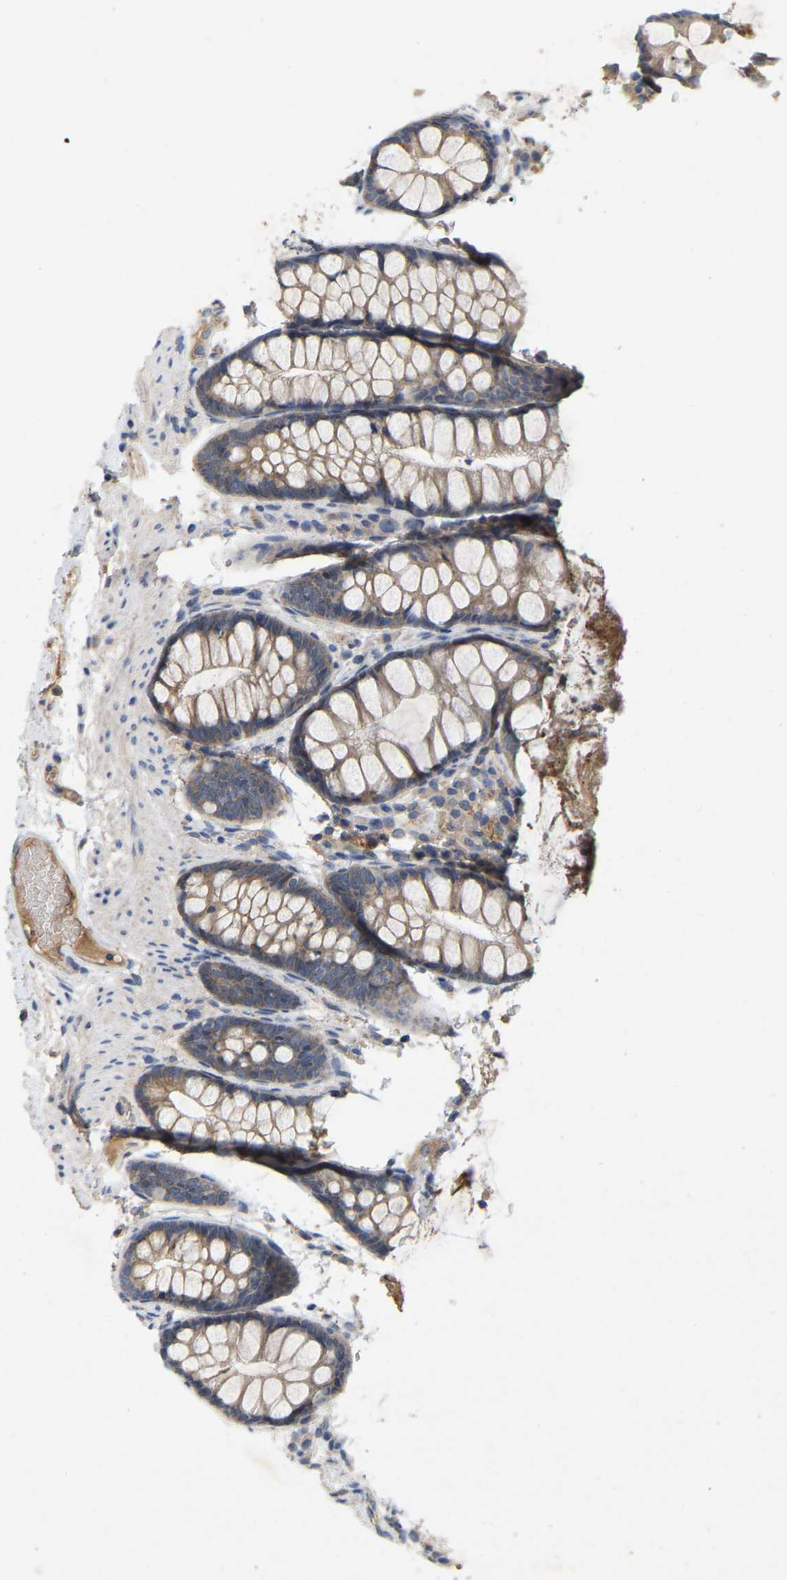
{"staining": {"intensity": "moderate", "quantity": ">75%", "location": "cytoplasmic/membranous"}, "tissue": "colon", "cell_type": "Endothelial cells", "image_type": "normal", "snomed": [{"axis": "morphology", "description": "Normal tissue, NOS"}, {"axis": "topography", "description": "Colon"}], "caption": "Immunohistochemistry (IHC) photomicrograph of normal colon: human colon stained using immunohistochemistry (IHC) demonstrates medium levels of moderate protein expression localized specifically in the cytoplasmic/membranous of endothelial cells, appearing as a cytoplasmic/membranous brown color.", "gene": "LPAR2", "patient": {"sex": "female", "age": 56}}